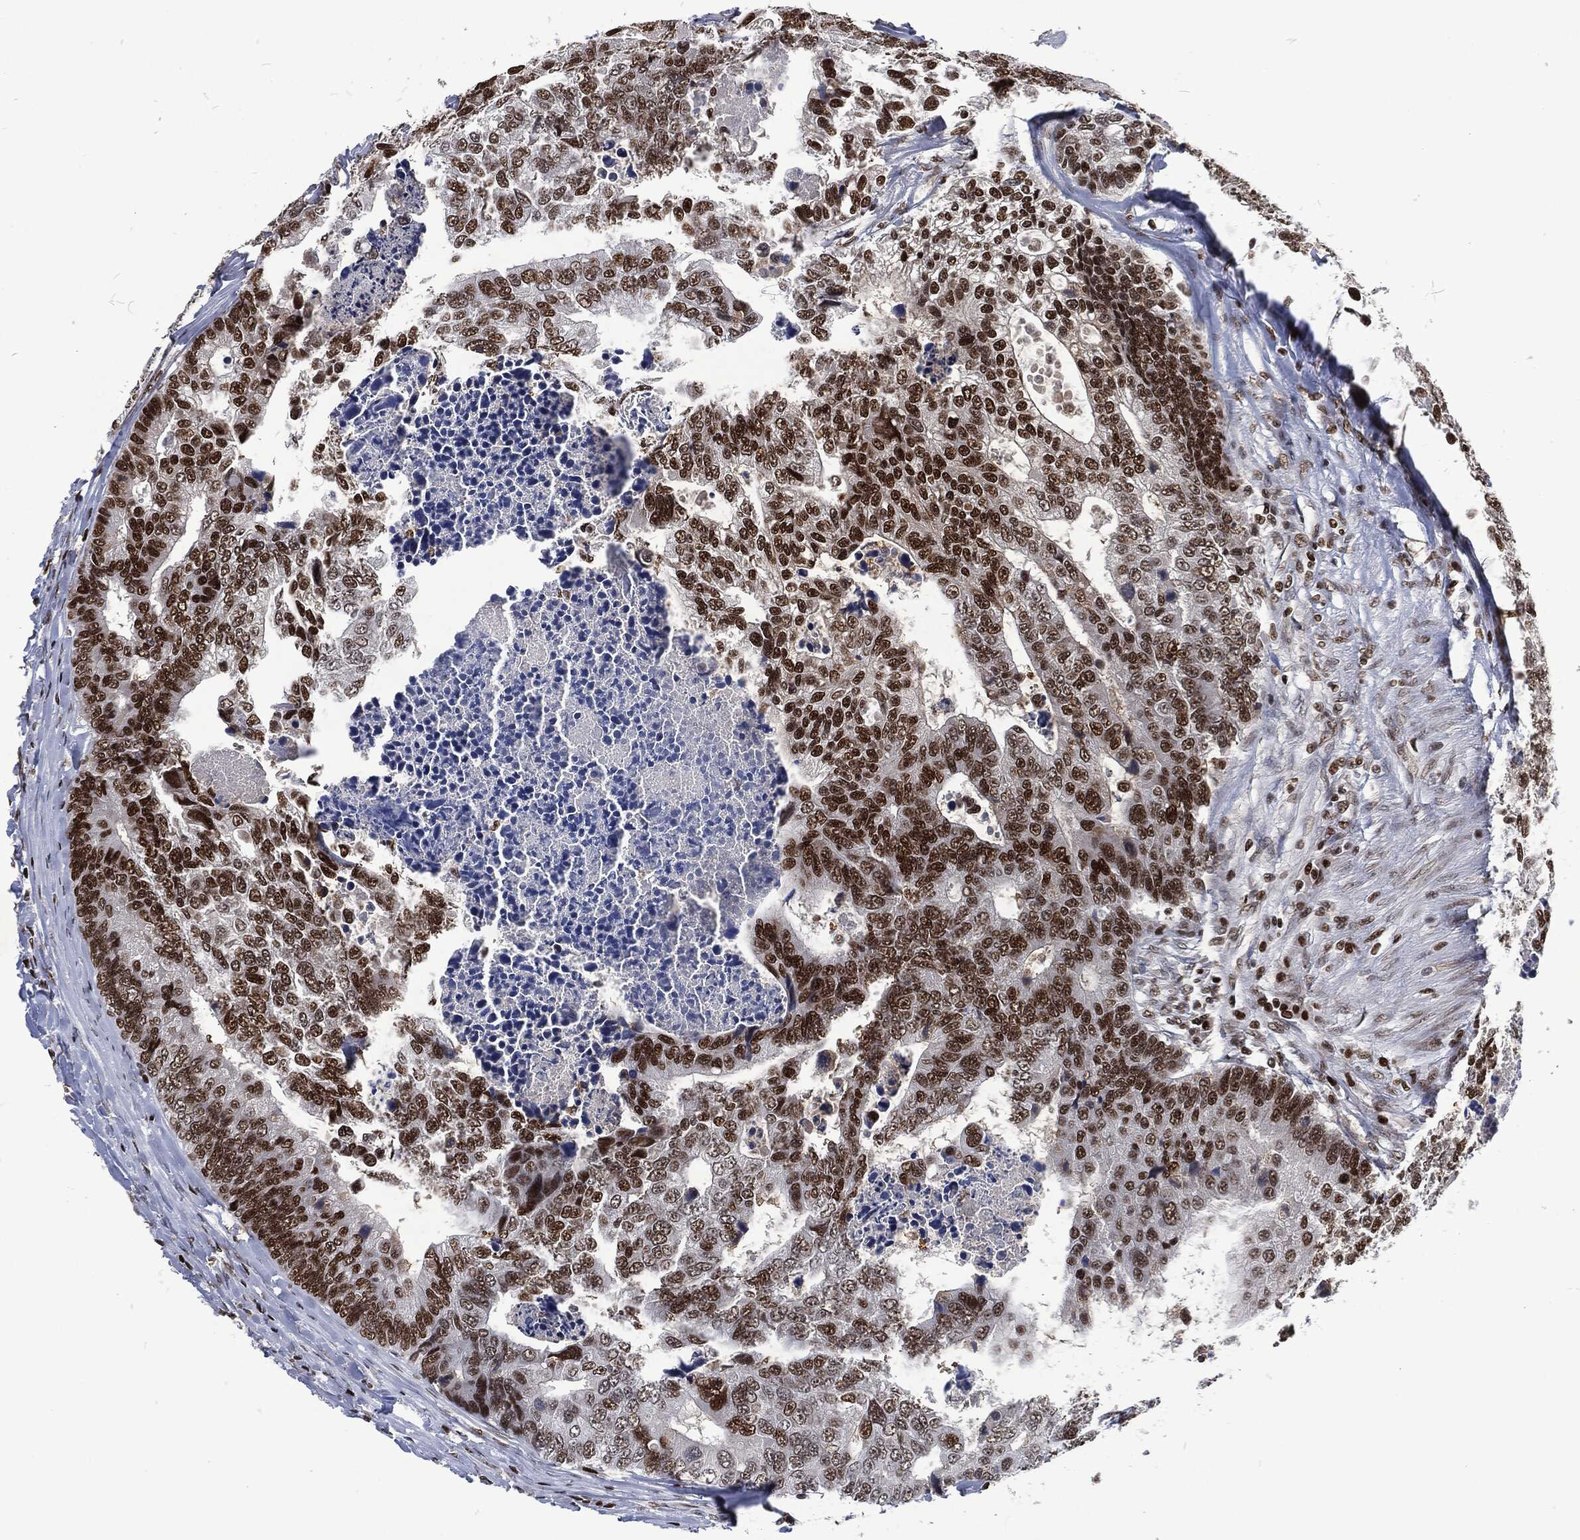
{"staining": {"intensity": "strong", "quantity": "25%-75%", "location": "nuclear"}, "tissue": "colorectal cancer", "cell_type": "Tumor cells", "image_type": "cancer", "snomed": [{"axis": "morphology", "description": "Adenocarcinoma, NOS"}, {"axis": "topography", "description": "Colon"}], "caption": "Adenocarcinoma (colorectal) tissue reveals strong nuclear positivity in about 25%-75% of tumor cells, visualized by immunohistochemistry. The staining is performed using DAB brown chromogen to label protein expression. The nuclei are counter-stained blue using hematoxylin.", "gene": "DCPS", "patient": {"sex": "female", "age": 72}}